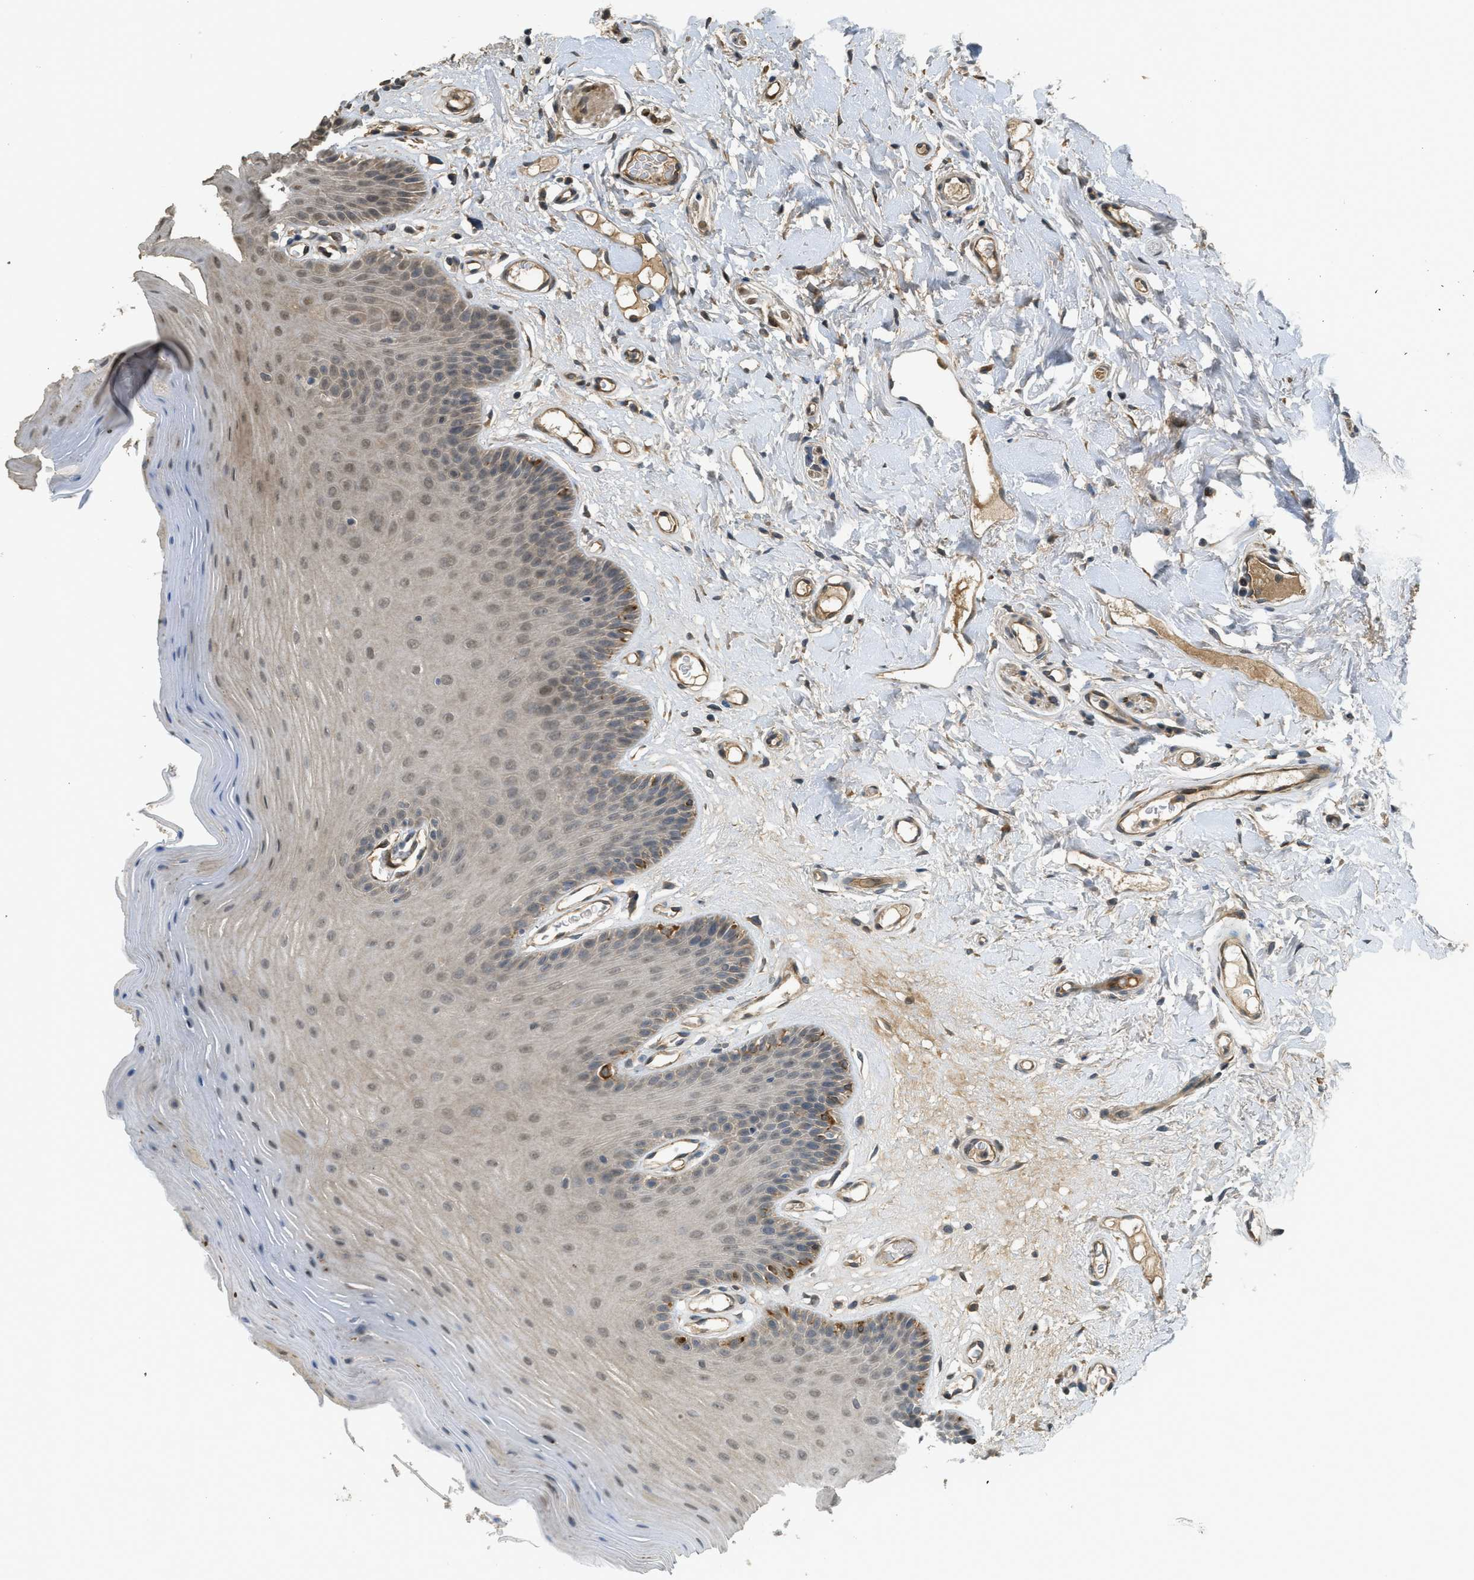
{"staining": {"intensity": "moderate", "quantity": "<25%", "location": "cytoplasmic/membranous"}, "tissue": "oral mucosa", "cell_type": "Squamous epithelial cells", "image_type": "normal", "snomed": [{"axis": "morphology", "description": "Normal tissue, NOS"}, {"axis": "morphology", "description": "Squamous cell carcinoma, NOS"}, {"axis": "topography", "description": "Skeletal muscle"}, {"axis": "topography", "description": "Adipose tissue"}, {"axis": "topography", "description": "Vascular tissue"}, {"axis": "topography", "description": "Oral tissue"}, {"axis": "topography", "description": "Peripheral nerve tissue"}, {"axis": "topography", "description": "Head-Neck"}], "caption": "Immunohistochemical staining of normal oral mucosa shows <25% levels of moderate cytoplasmic/membranous protein expression in about <25% of squamous epithelial cells.", "gene": "IGF2BP2", "patient": {"sex": "male", "age": 71}}